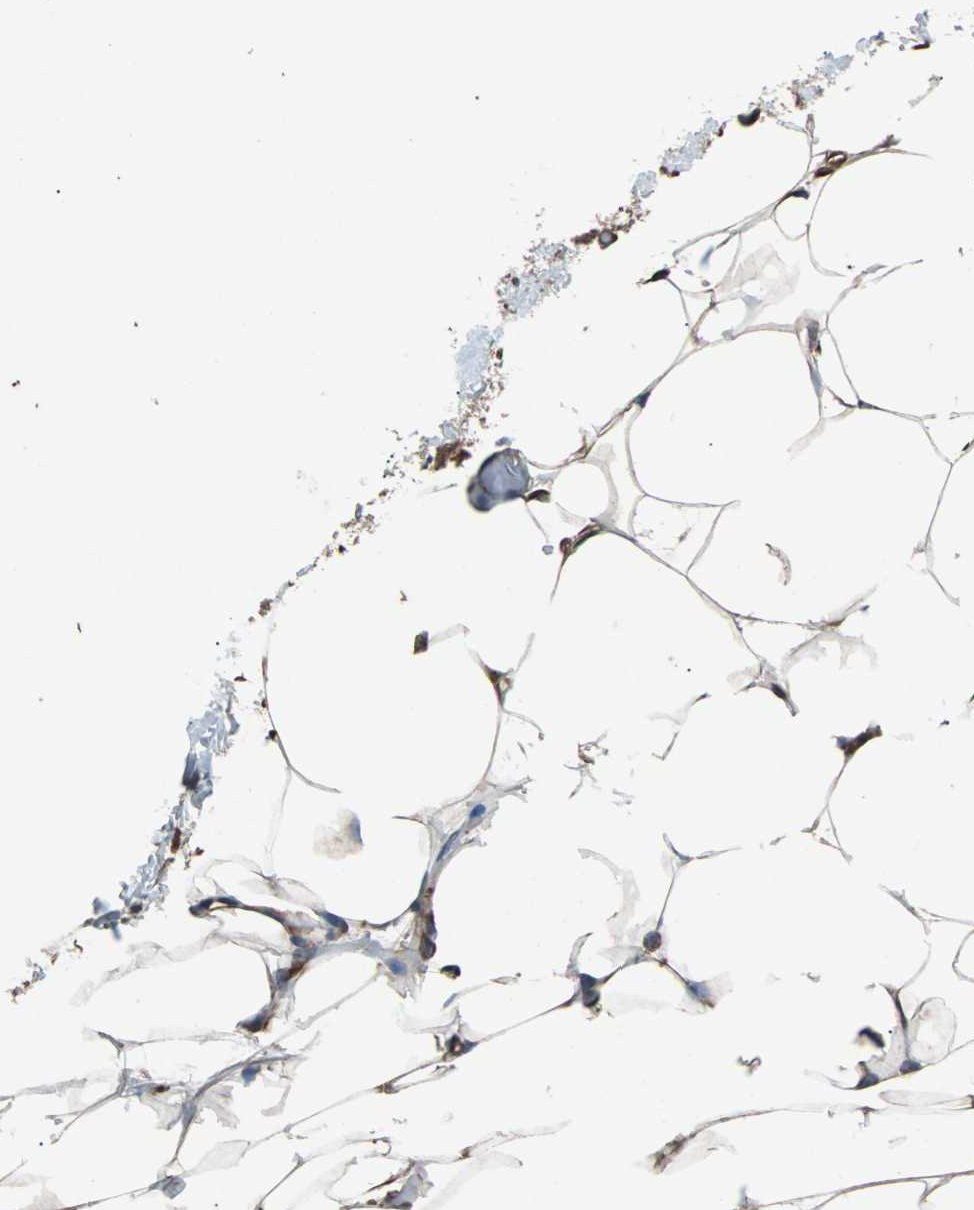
{"staining": {"intensity": "moderate", "quantity": ">75%", "location": "cytoplasmic/membranous"}, "tissue": "adipose tissue", "cell_type": "Adipocytes", "image_type": "normal", "snomed": [{"axis": "morphology", "description": "Normal tissue, NOS"}, {"axis": "topography", "description": "Breast"}, {"axis": "topography", "description": "Adipose tissue"}], "caption": "The photomicrograph reveals staining of benign adipose tissue, revealing moderate cytoplasmic/membranous protein positivity (brown color) within adipocytes. Immunohistochemistry (ihc) stains the protein in brown and the nuclei are stained blue.", "gene": "ACTR3", "patient": {"sex": "female", "age": 25}}